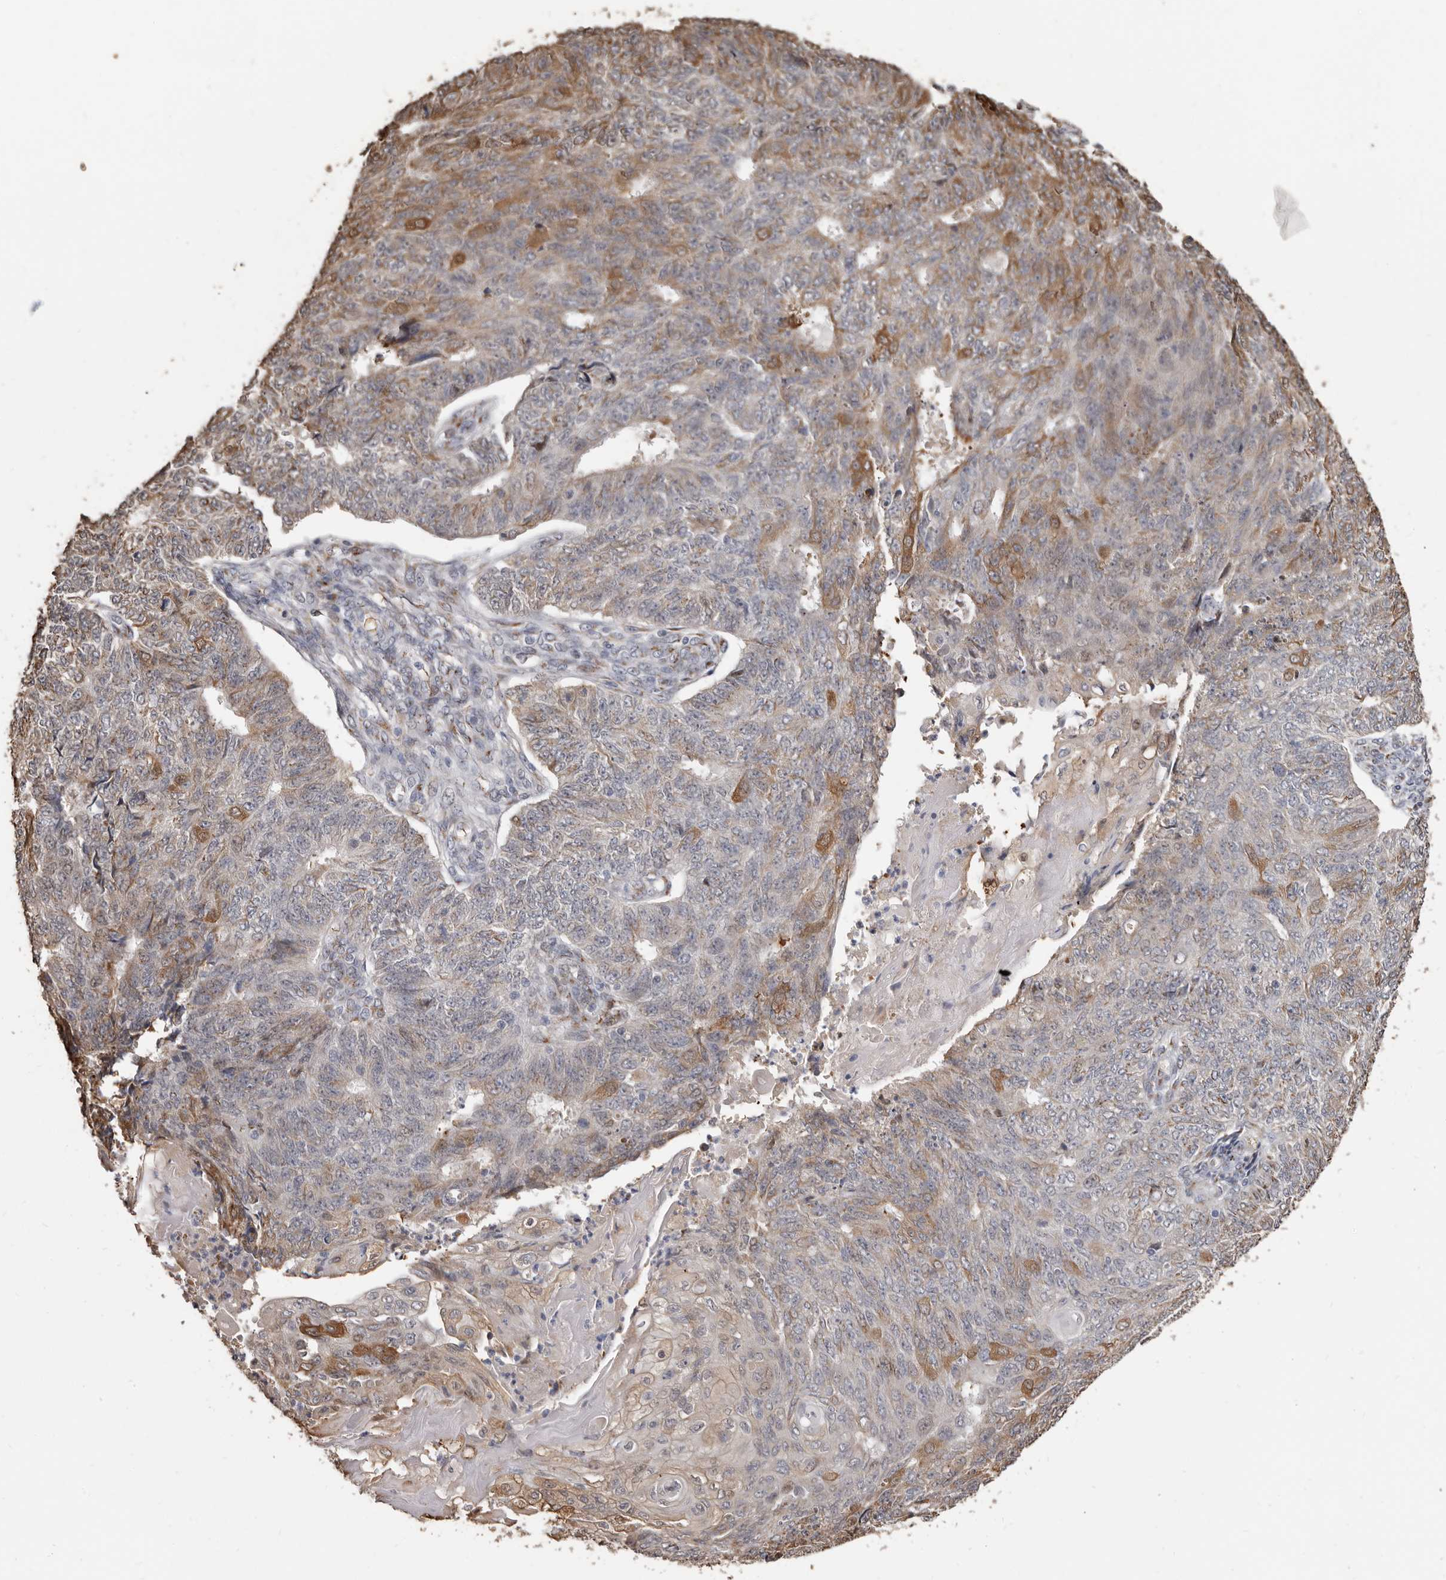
{"staining": {"intensity": "moderate", "quantity": "<25%", "location": "cytoplasmic/membranous"}, "tissue": "endometrial cancer", "cell_type": "Tumor cells", "image_type": "cancer", "snomed": [{"axis": "morphology", "description": "Adenocarcinoma, NOS"}, {"axis": "topography", "description": "Endometrium"}], "caption": "Protein staining of endometrial cancer tissue demonstrates moderate cytoplasmic/membranous expression in approximately <25% of tumor cells.", "gene": "ENTREP1", "patient": {"sex": "female", "age": 32}}